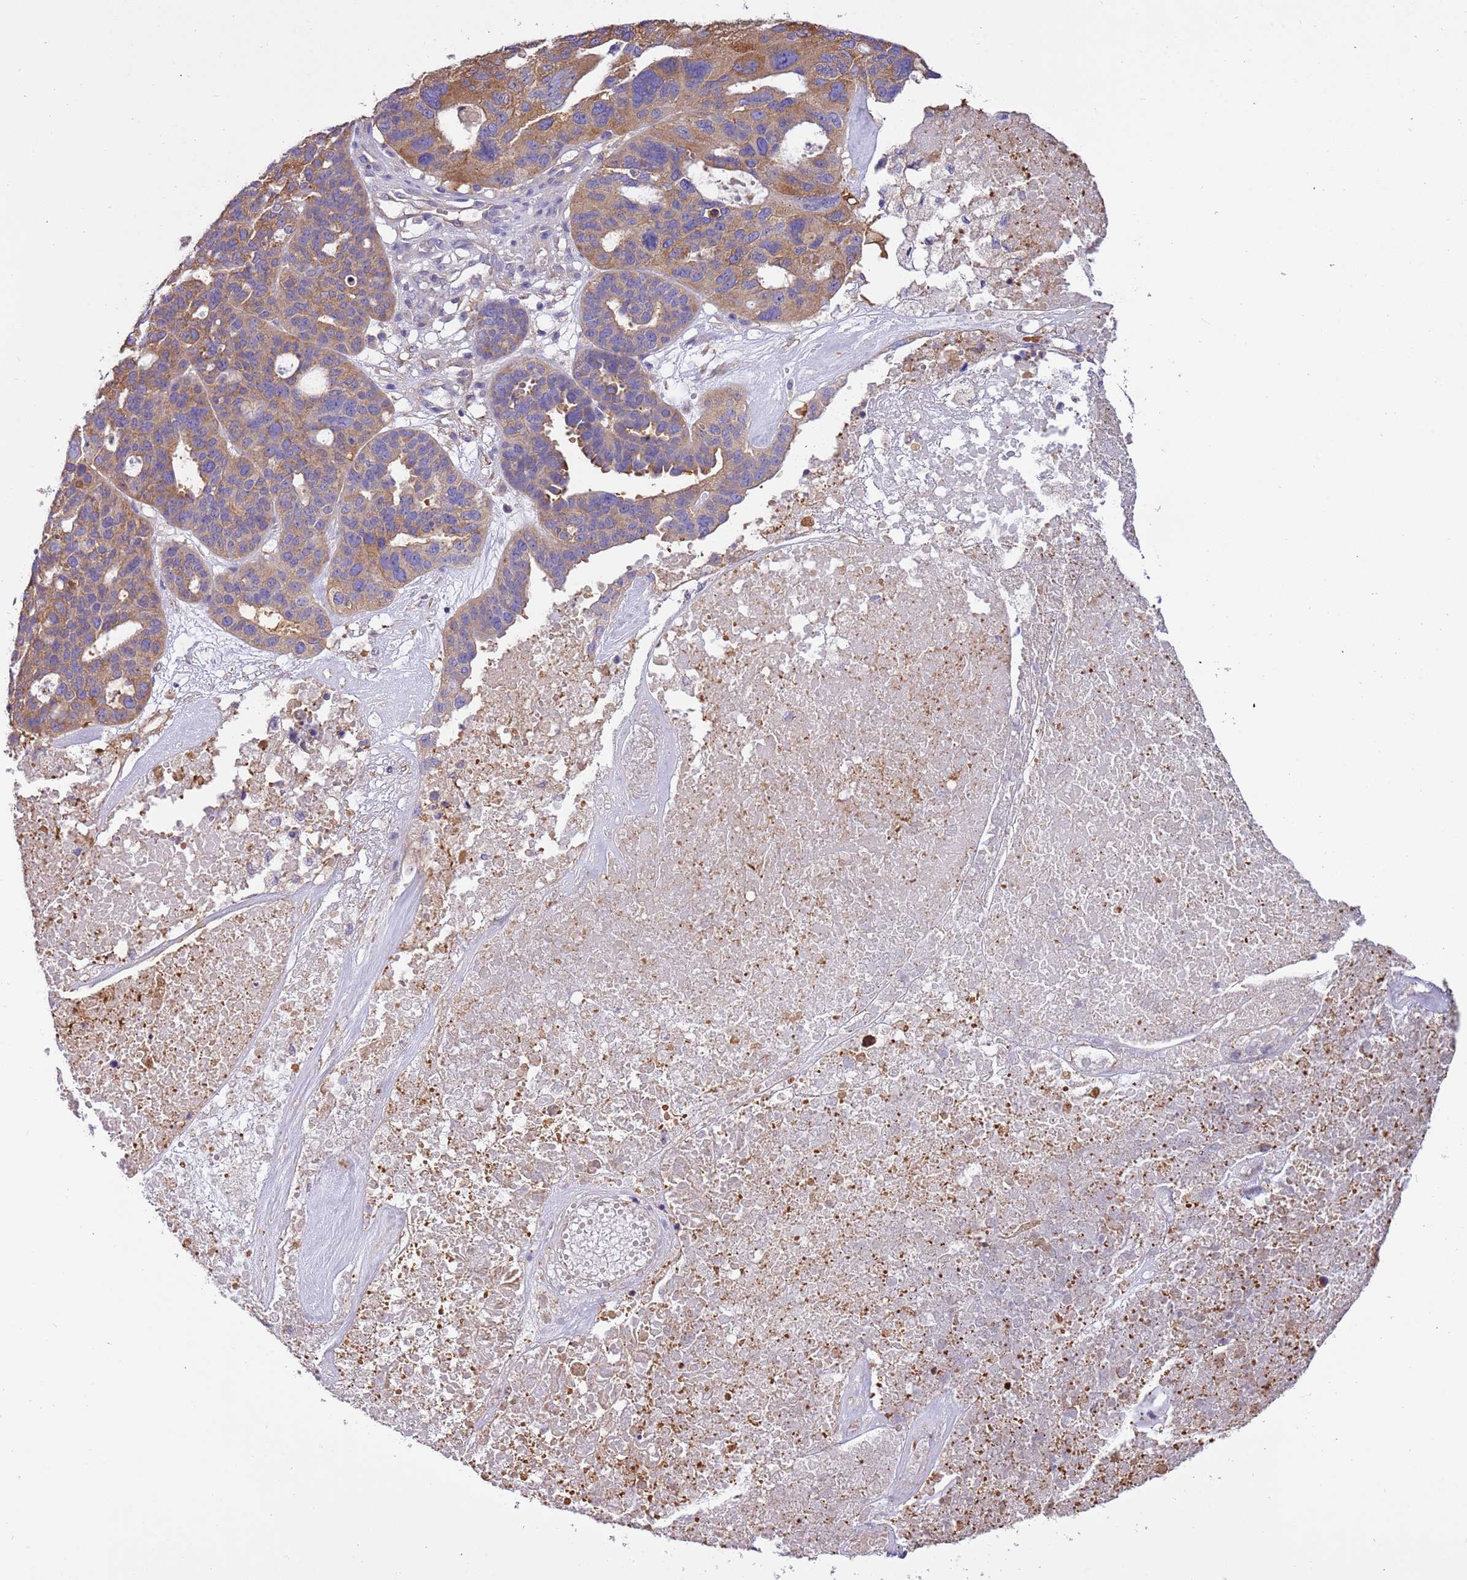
{"staining": {"intensity": "moderate", "quantity": ">75%", "location": "cytoplasmic/membranous"}, "tissue": "ovarian cancer", "cell_type": "Tumor cells", "image_type": "cancer", "snomed": [{"axis": "morphology", "description": "Cystadenocarcinoma, serous, NOS"}, {"axis": "topography", "description": "Ovary"}], "caption": "Ovarian serous cystadenocarcinoma stained for a protein (brown) demonstrates moderate cytoplasmic/membranous positive expression in about >75% of tumor cells.", "gene": "NAALADL1", "patient": {"sex": "female", "age": 59}}